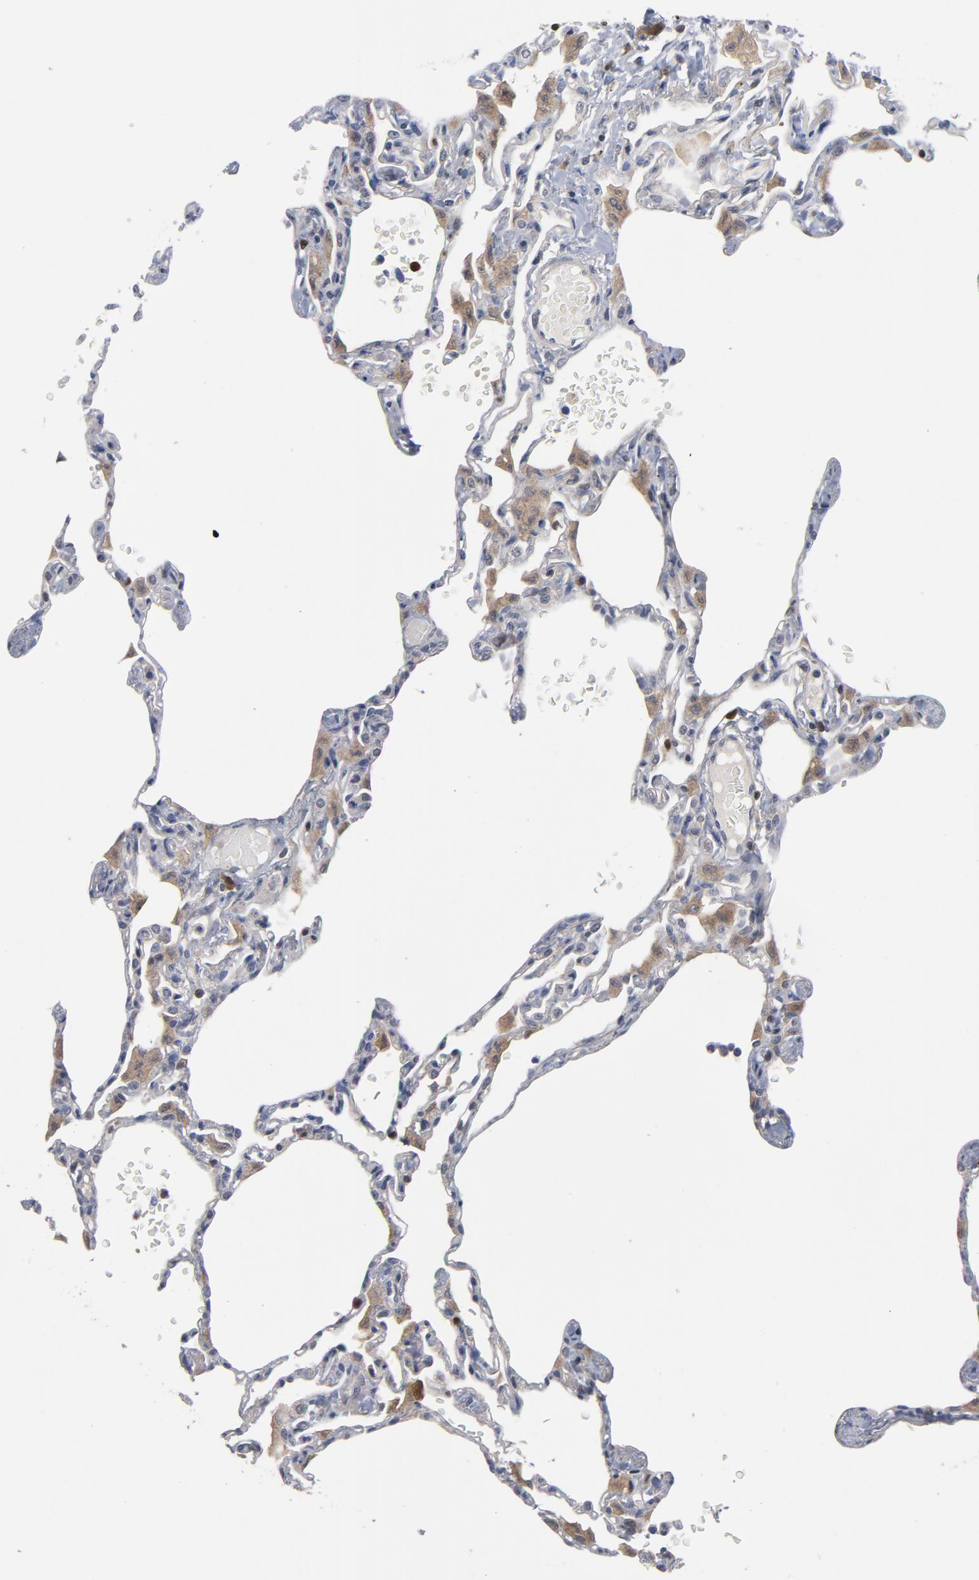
{"staining": {"intensity": "negative", "quantity": "none", "location": "none"}, "tissue": "lung", "cell_type": "Alveolar cells", "image_type": "normal", "snomed": [{"axis": "morphology", "description": "Normal tissue, NOS"}, {"axis": "topography", "description": "Lung"}], "caption": "Alveolar cells show no significant expression in normal lung.", "gene": "TRADD", "patient": {"sex": "female", "age": 49}}